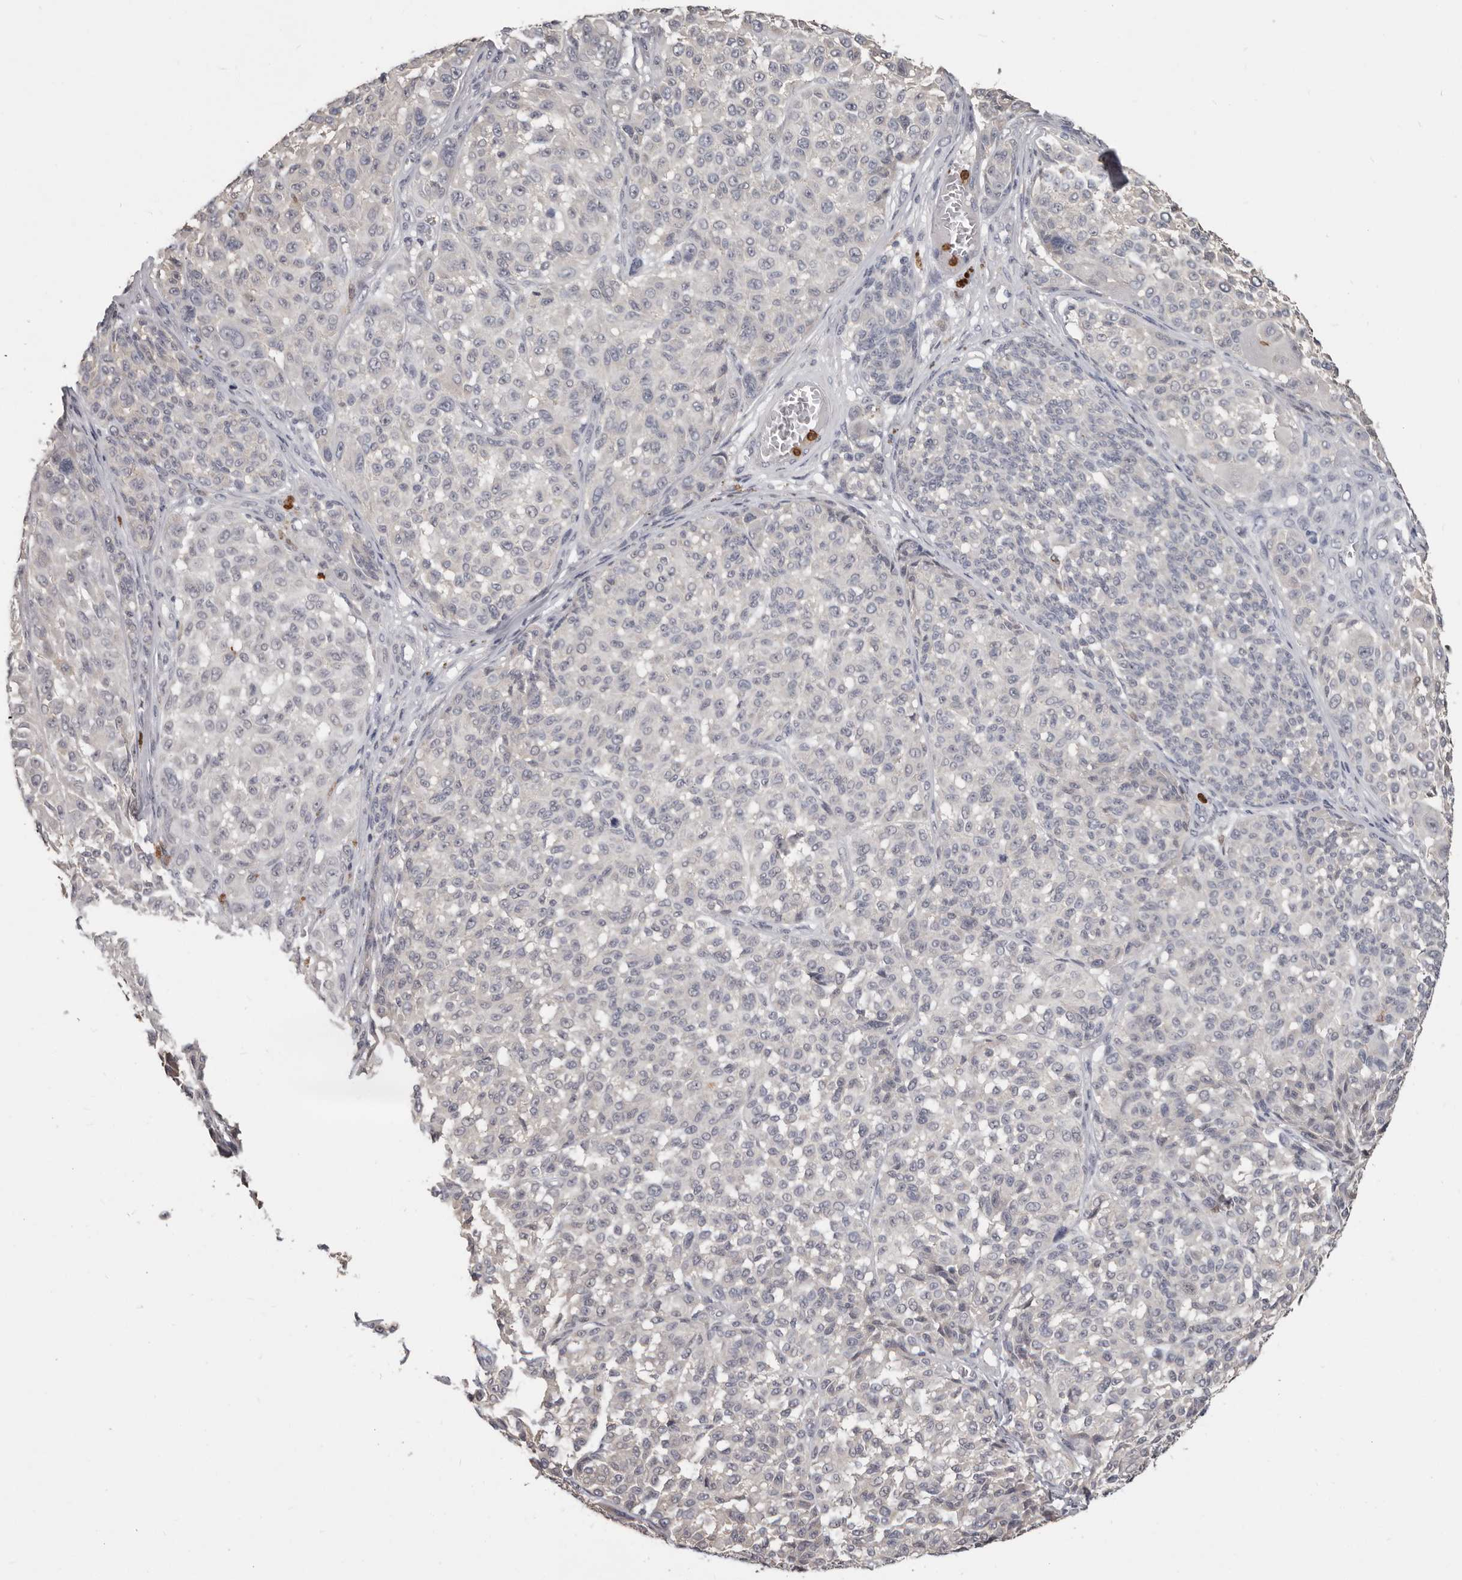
{"staining": {"intensity": "negative", "quantity": "none", "location": "none"}, "tissue": "melanoma", "cell_type": "Tumor cells", "image_type": "cancer", "snomed": [{"axis": "morphology", "description": "Malignant melanoma, NOS"}, {"axis": "topography", "description": "Skin"}], "caption": "Image shows no significant protein staining in tumor cells of melanoma.", "gene": "GPR157", "patient": {"sex": "male", "age": 83}}